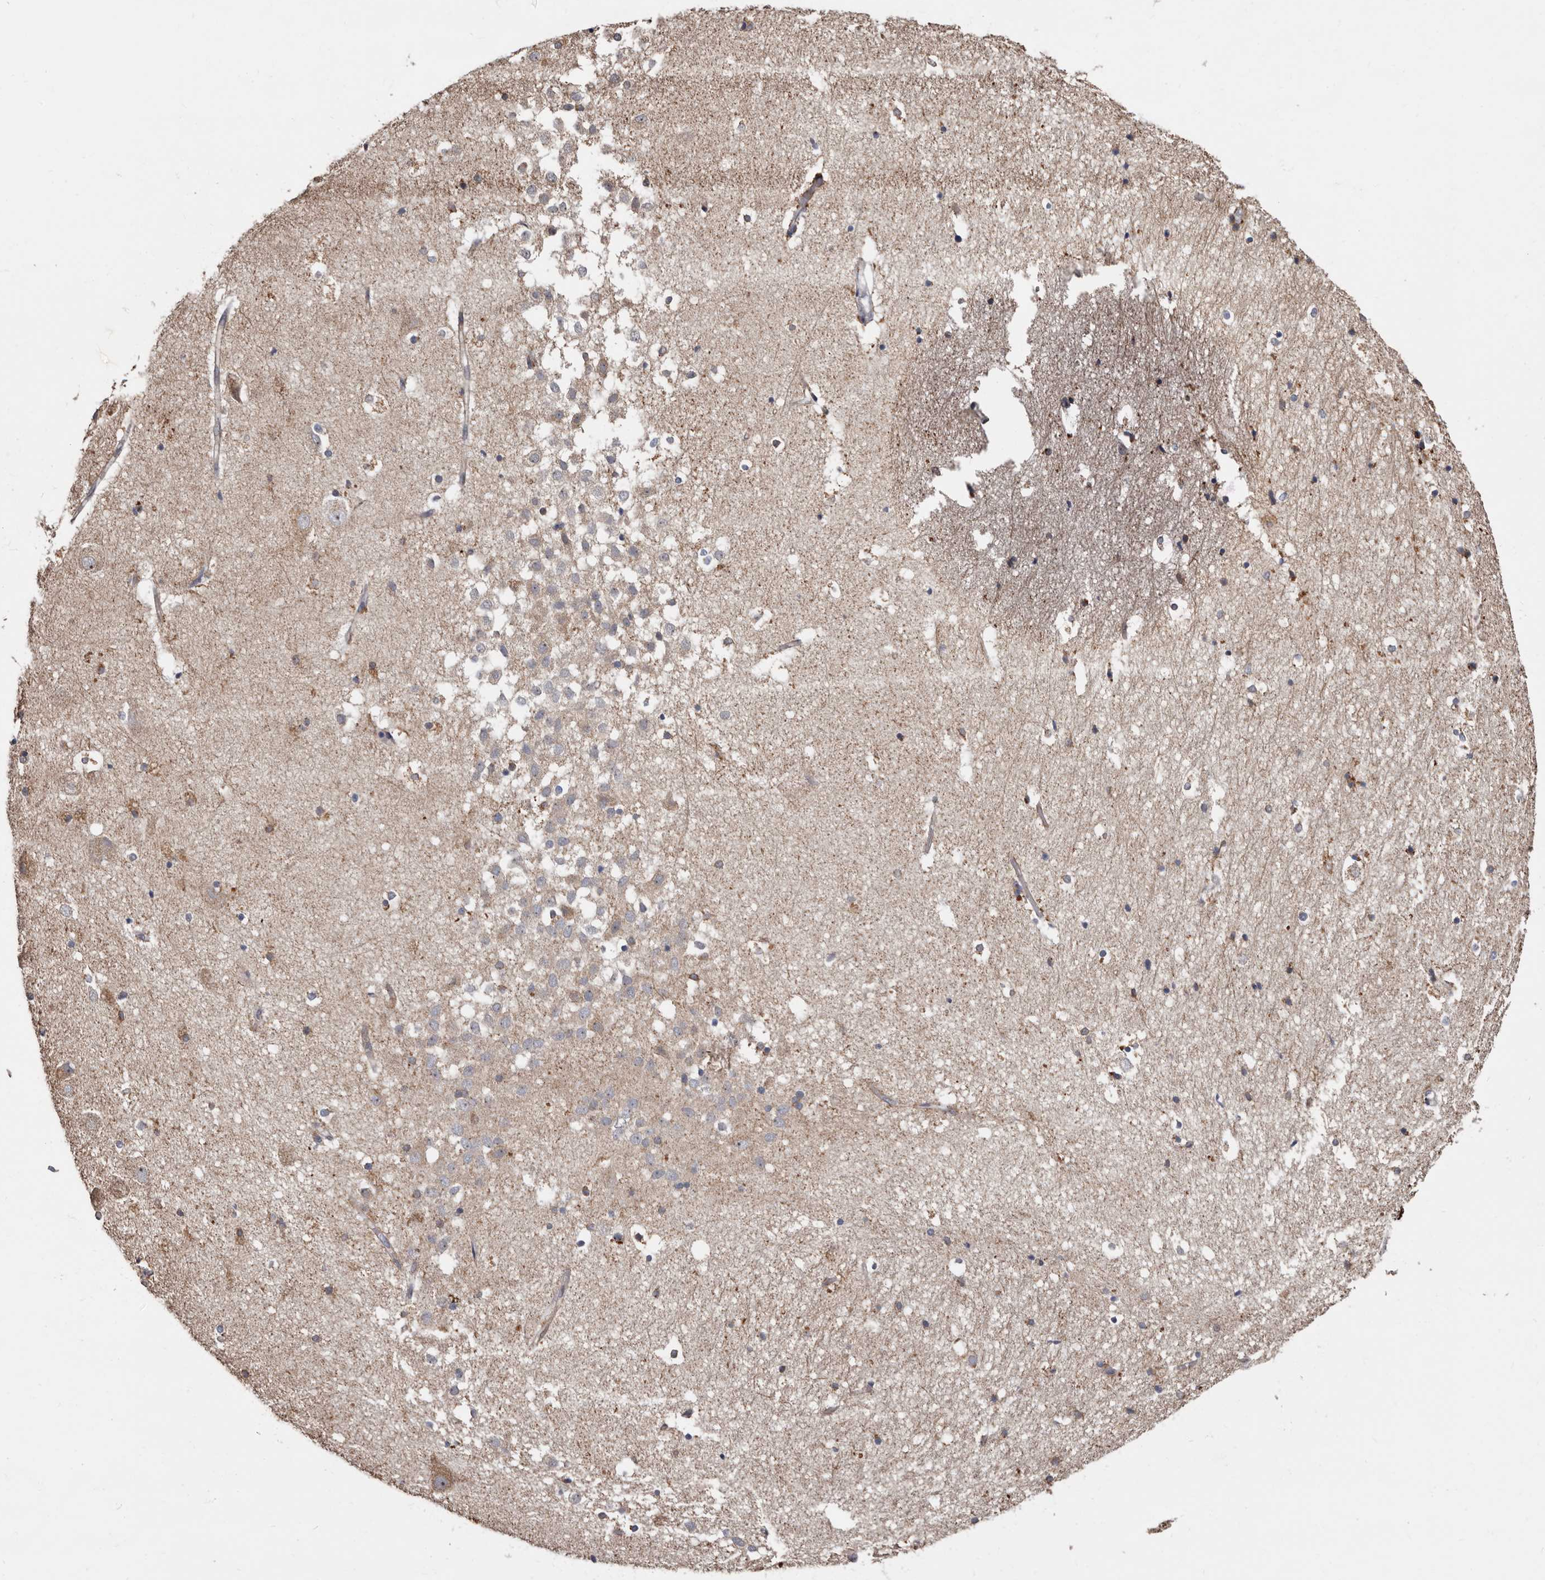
{"staining": {"intensity": "moderate", "quantity": "<25%", "location": "cytoplasmic/membranous"}, "tissue": "hippocampus", "cell_type": "Glial cells", "image_type": "normal", "snomed": [{"axis": "morphology", "description": "Normal tissue, NOS"}, {"axis": "topography", "description": "Hippocampus"}], "caption": "An IHC histopathology image of normal tissue is shown. Protein staining in brown labels moderate cytoplasmic/membranous positivity in hippocampus within glial cells. The staining is performed using DAB brown chromogen to label protein expression. The nuclei are counter-stained blue using hematoxylin.", "gene": "MRPL18", "patient": {"sex": "female", "age": 52}}